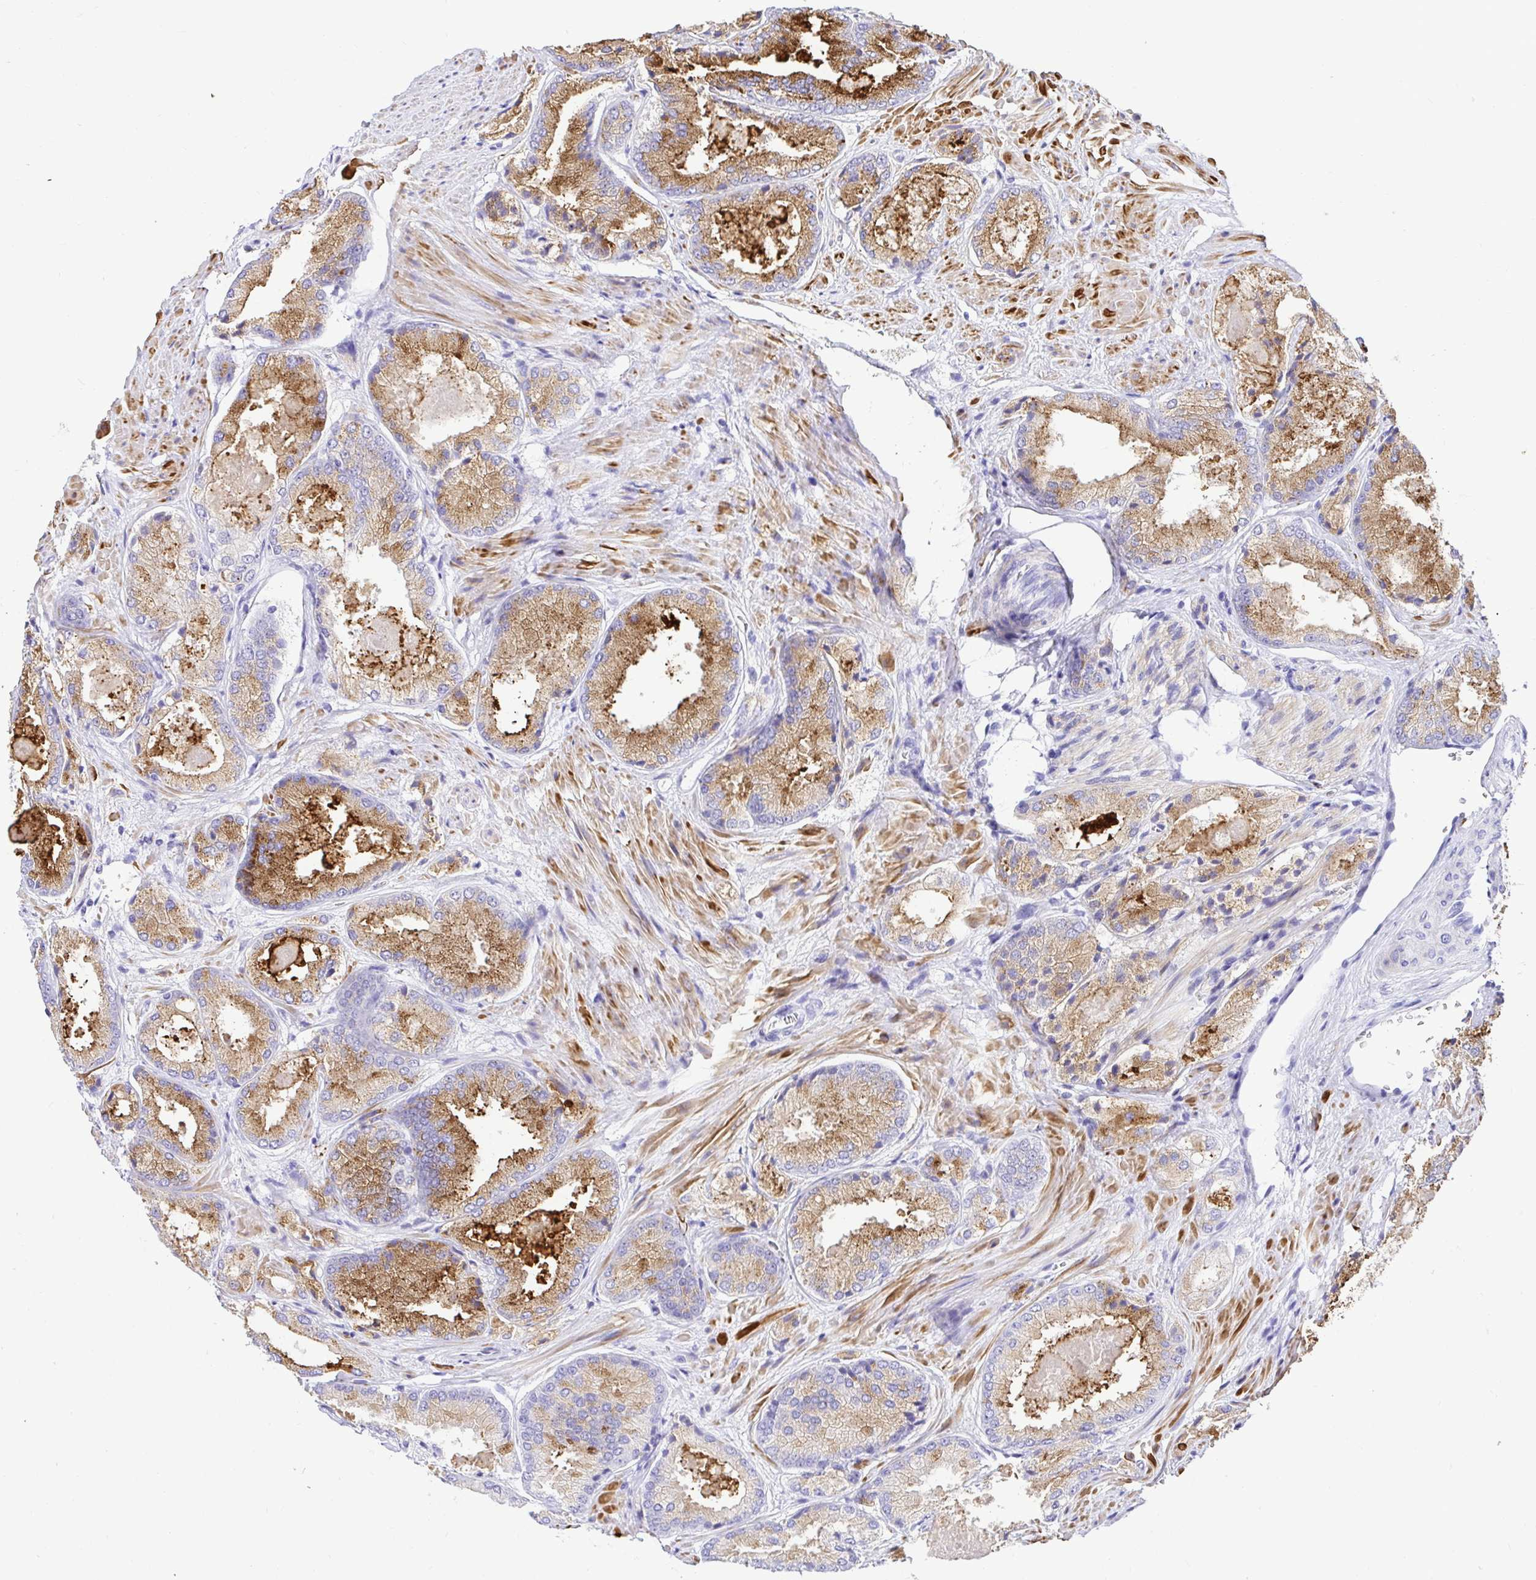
{"staining": {"intensity": "moderate", "quantity": ">75%", "location": "cytoplasmic/membranous"}, "tissue": "prostate cancer", "cell_type": "Tumor cells", "image_type": "cancer", "snomed": [{"axis": "morphology", "description": "Adenocarcinoma, High grade"}, {"axis": "topography", "description": "Prostate"}], "caption": "Immunohistochemical staining of prostate cancer shows moderate cytoplasmic/membranous protein staining in approximately >75% of tumor cells.", "gene": "BACE2", "patient": {"sex": "male", "age": 68}}